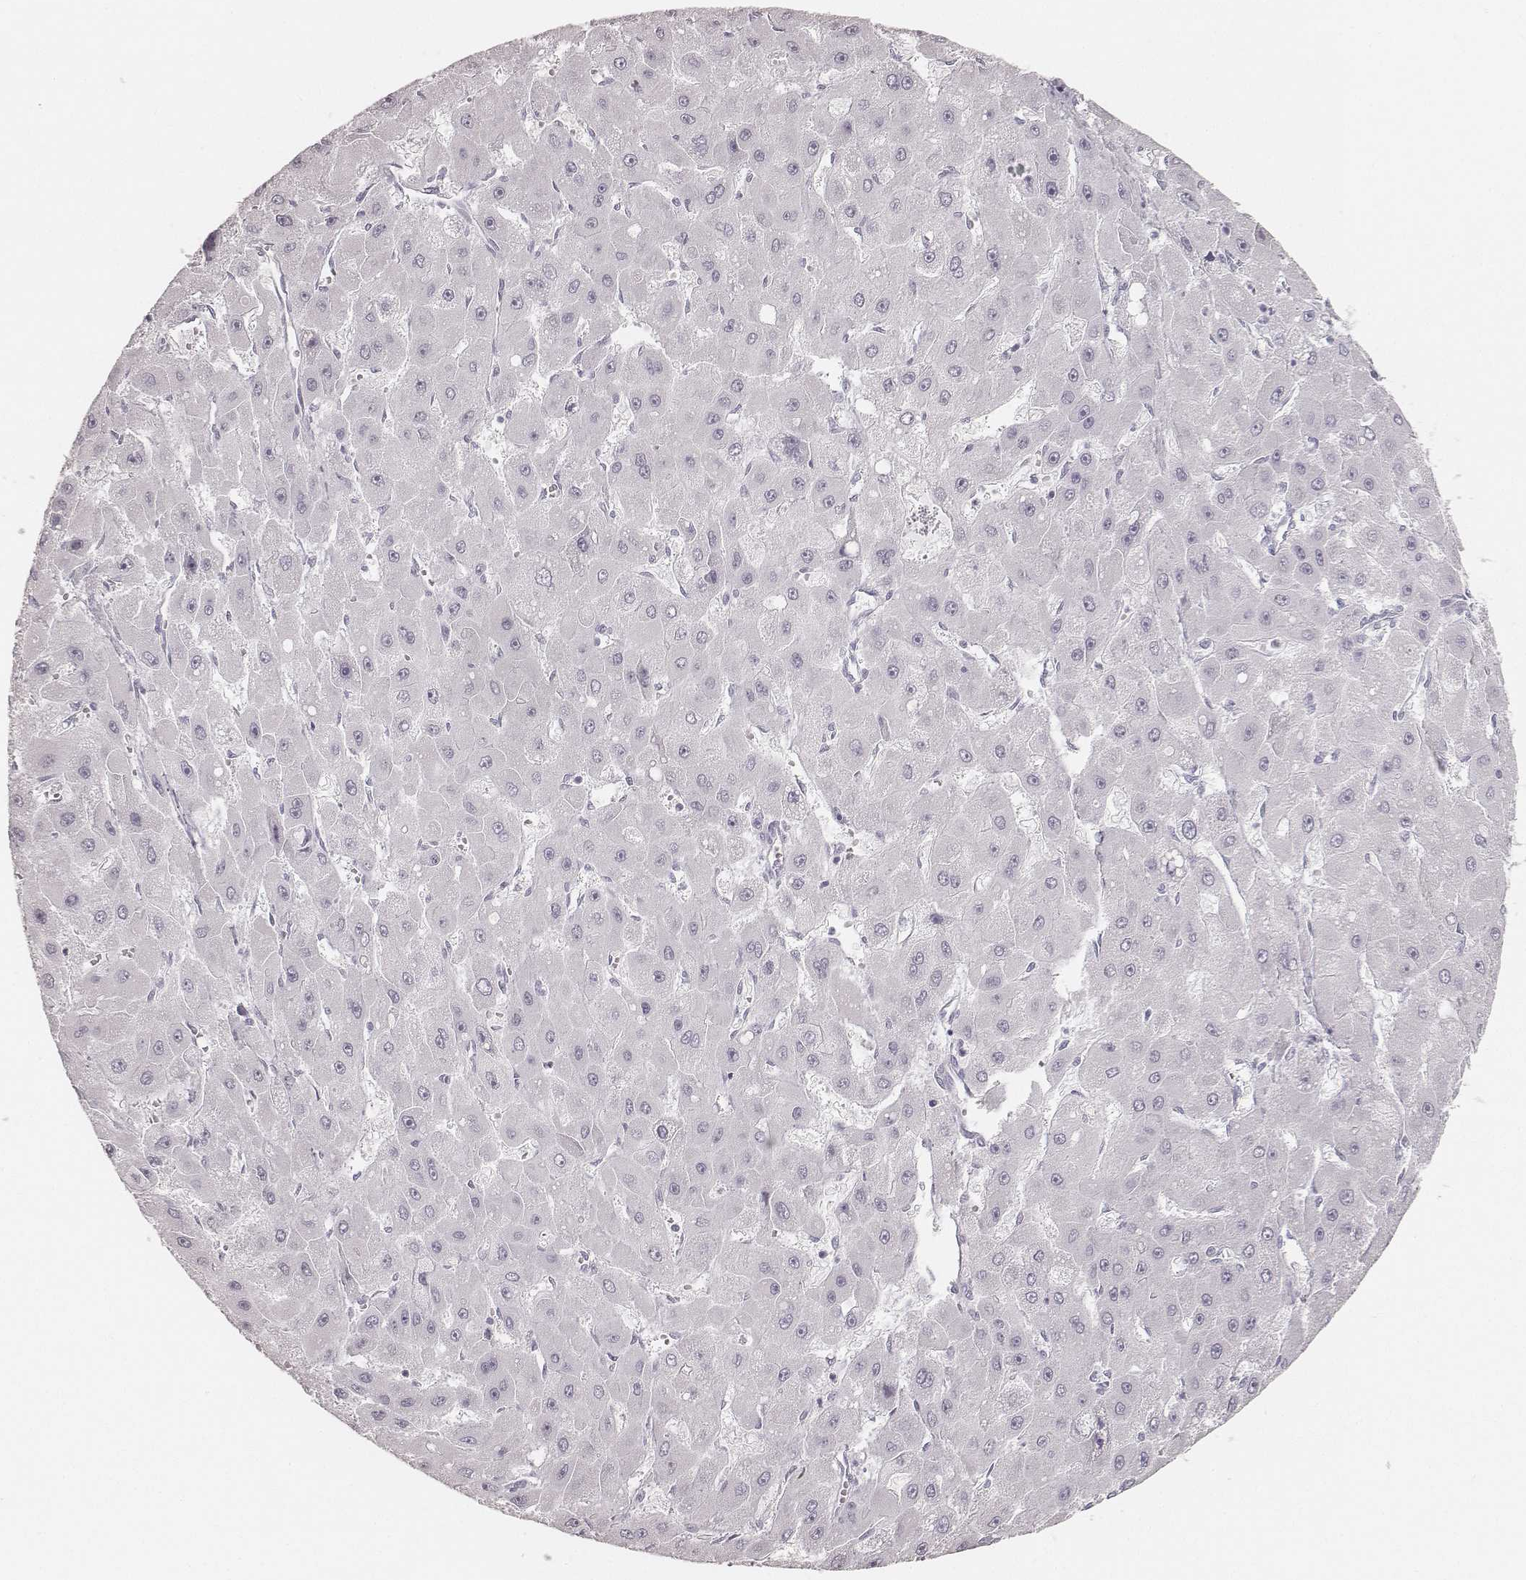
{"staining": {"intensity": "negative", "quantity": "none", "location": "none"}, "tissue": "liver cancer", "cell_type": "Tumor cells", "image_type": "cancer", "snomed": [{"axis": "morphology", "description": "Carcinoma, Hepatocellular, NOS"}, {"axis": "topography", "description": "Liver"}], "caption": "This is an IHC photomicrograph of hepatocellular carcinoma (liver). There is no expression in tumor cells.", "gene": "KRT34", "patient": {"sex": "female", "age": 25}}